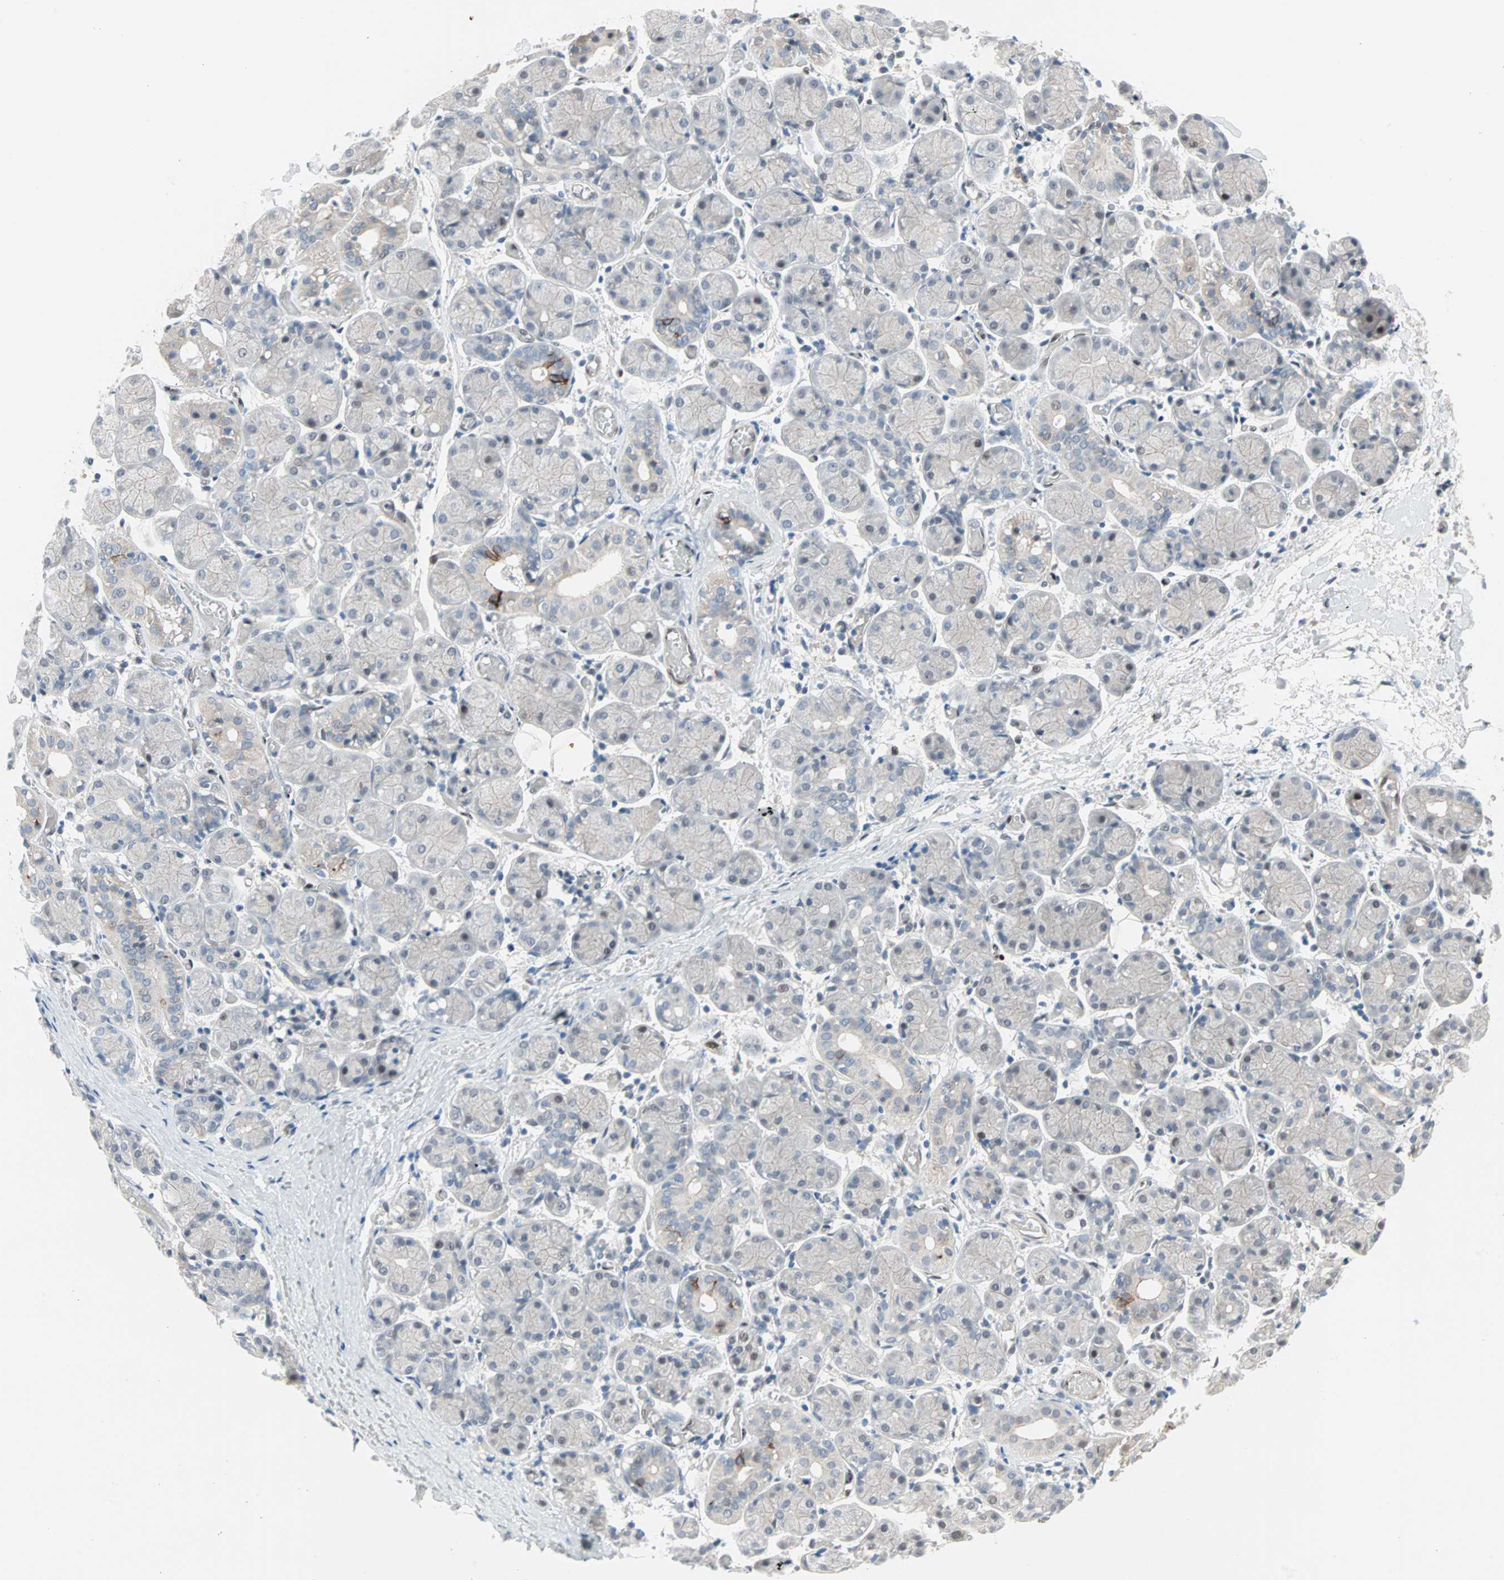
{"staining": {"intensity": "negative", "quantity": "none", "location": "none"}, "tissue": "salivary gland", "cell_type": "Glandular cells", "image_type": "normal", "snomed": [{"axis": "morphology", "description": "Normal tissue, NOS"}, {"axis": "topography", "description": "Salivary gland"}], "caption": "A high-resolution micrograph shows immunohistochemistry (IHC) staining of normal salivary gland, which reveals no significant positivity in glandular cells.", "gene": "CAND2", "patient": {"sex": "female", "age": 24}}